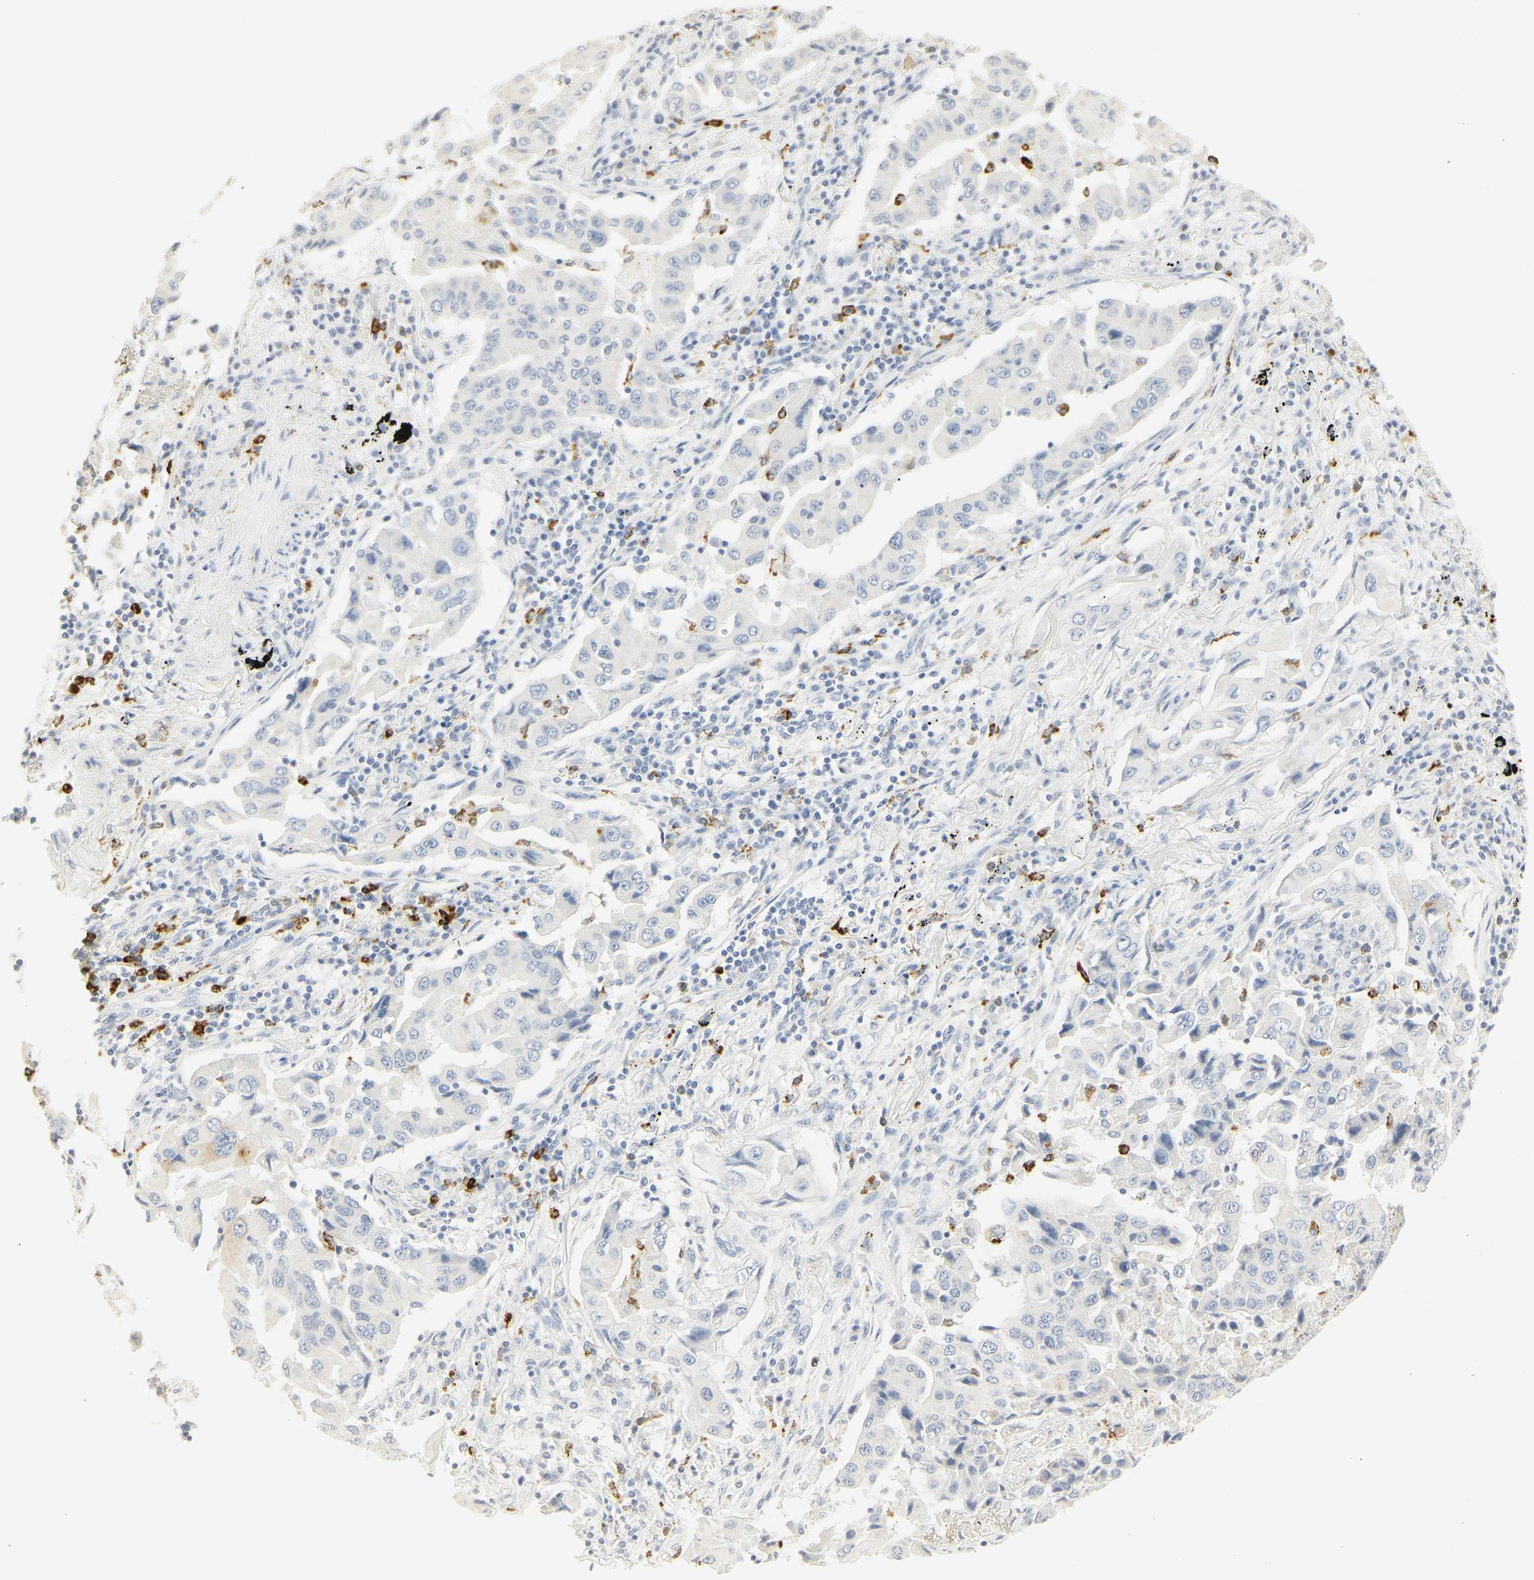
{"staining": {"intensity": "negative", "quantity": "none", "location": "none"}, "tissue": "lung cancer", "cell_type": "Tumor cells", "image_type": "cancer", "snomed": [{"axis": "morphology", "description": "Adenocarcinoma, NOS"}, {"axis": "topography", "description": "Lung"}], "caption": "Photomicrograph shows no protein expression in tumor cells of lung cancer tissue.", "gene": "MPO", "patient": {"sex": "female", "age": 65}}